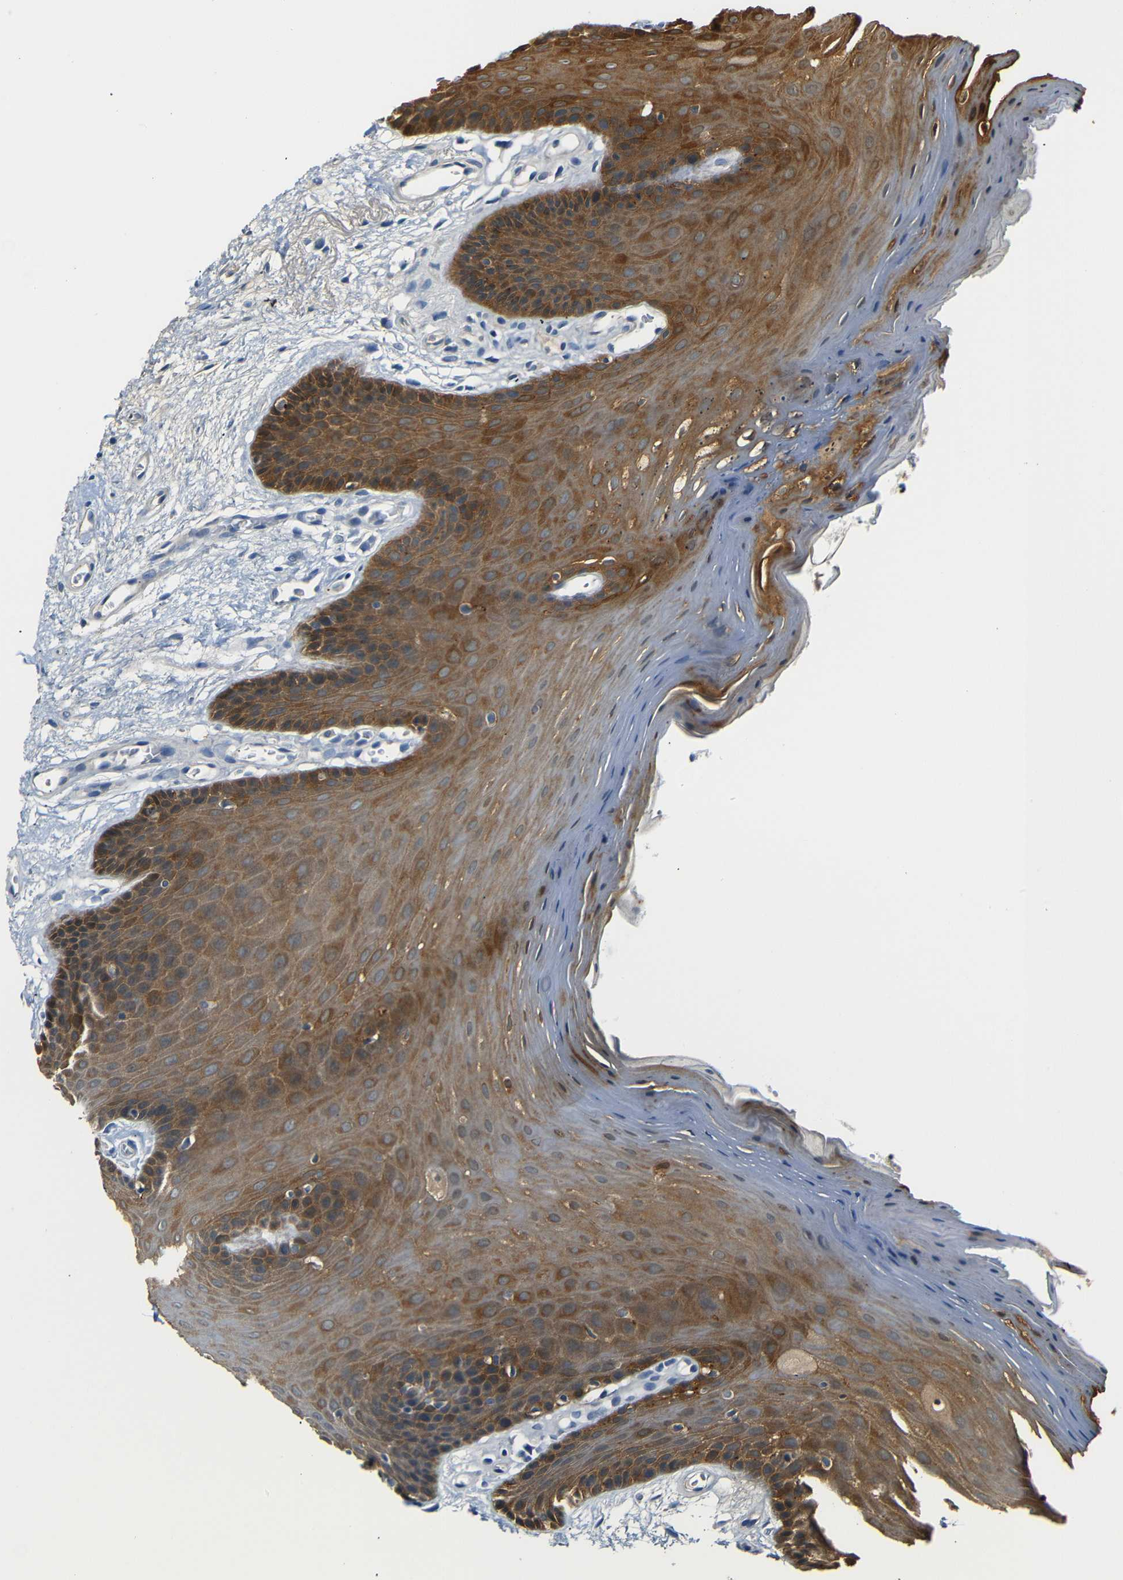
{"staining": {"intensity": "moderate", "quantity": ">75%", "location": "cytoplasmic/membranous"}, "tissue": "oral mucosa", "cell_type": "Squamous epithelial cells", "image_type": "normal", "snomed": [{"axis": "morphology", "description": "Normal tissue, NOS"}, {"axis": "morphology", "description": "Squamous cell carcinoma, NOS"}, {"axis": "topography", "description": "Skeletal muscle"}, {"axis": "topography", "description": "Adipose tissue"}, {"axis": "topography", "description": "Vascular tissue"}, {"axis": "topography", "description": "Oral tissue"}, {"axis": "topography", "description": "Peripheral nerve tissue"}, {"axis": "topography", "description": "Head-Neck"}], "caption": "Brown immunohistochemical staining in normal human oral mucosa exhibits moderate cytoplasmic/membranous positivity in approximately >75% of squamous epithelial cells. (DAB = brown stain, brightfield microscopy at high magnification).", "gene": "SFN", "patient": {"sex": "male", "age": 71}}